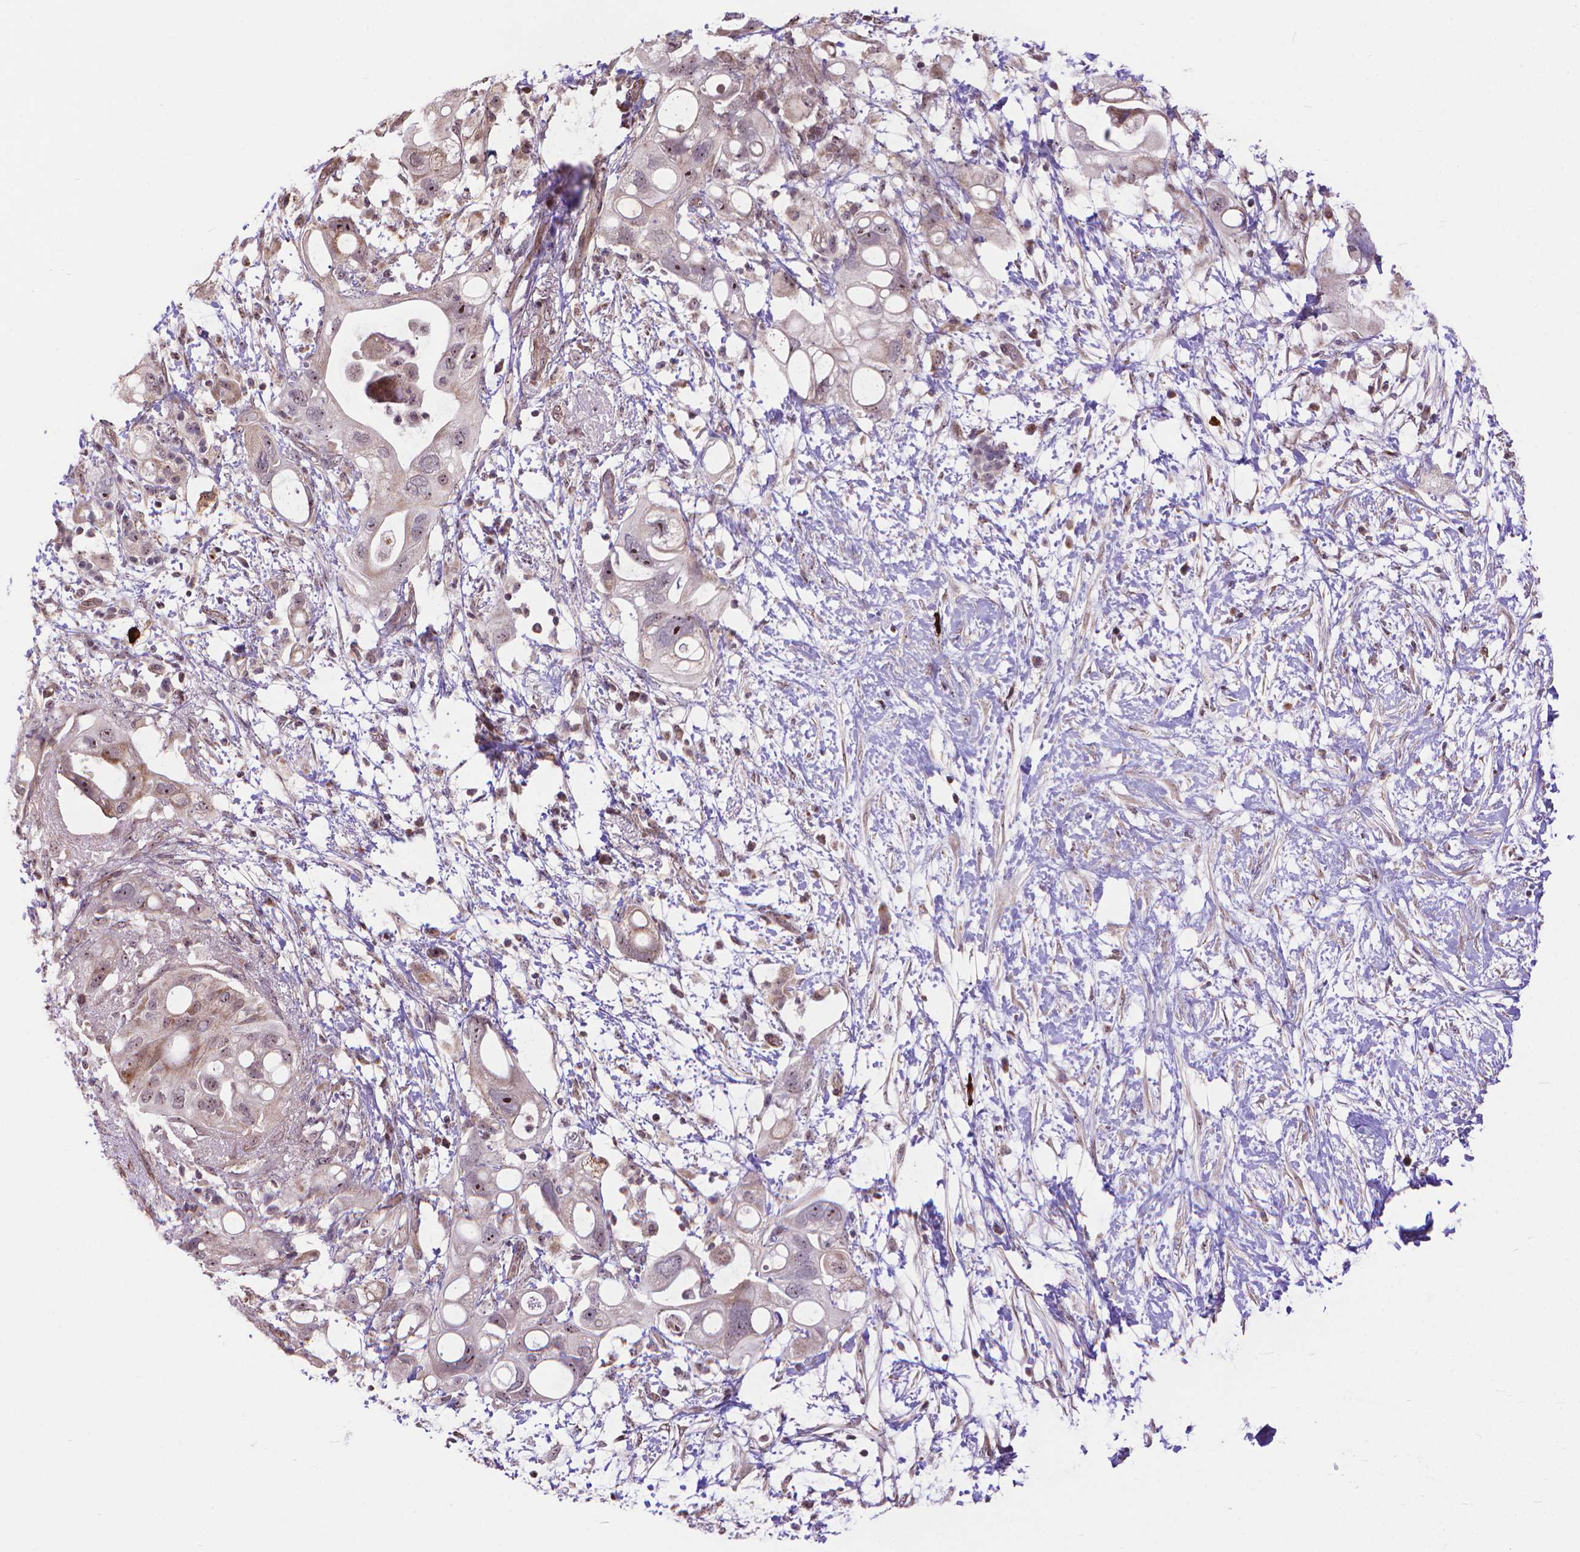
{"staining": {"intensity": "moderate", "quantity": "<25%", "location": "nuclear"}, "tissue": "pancreatic cancer", "cell_type": "Tumor cells", "image_type": "cancer", "snomed": [{"axis": "morphology", "description": "Adenocarcinoma, NOS"}, {"axis": "topography", "description": "Pancreas"}], "caption": "The image exhibits a brown stain indicating the presence of a protein in the nuclear of tumor cells in pancreatic cancer (adenocarcinoma).", "gene": "TMEM135", "patient": {"sex": "female", "age": 72}}